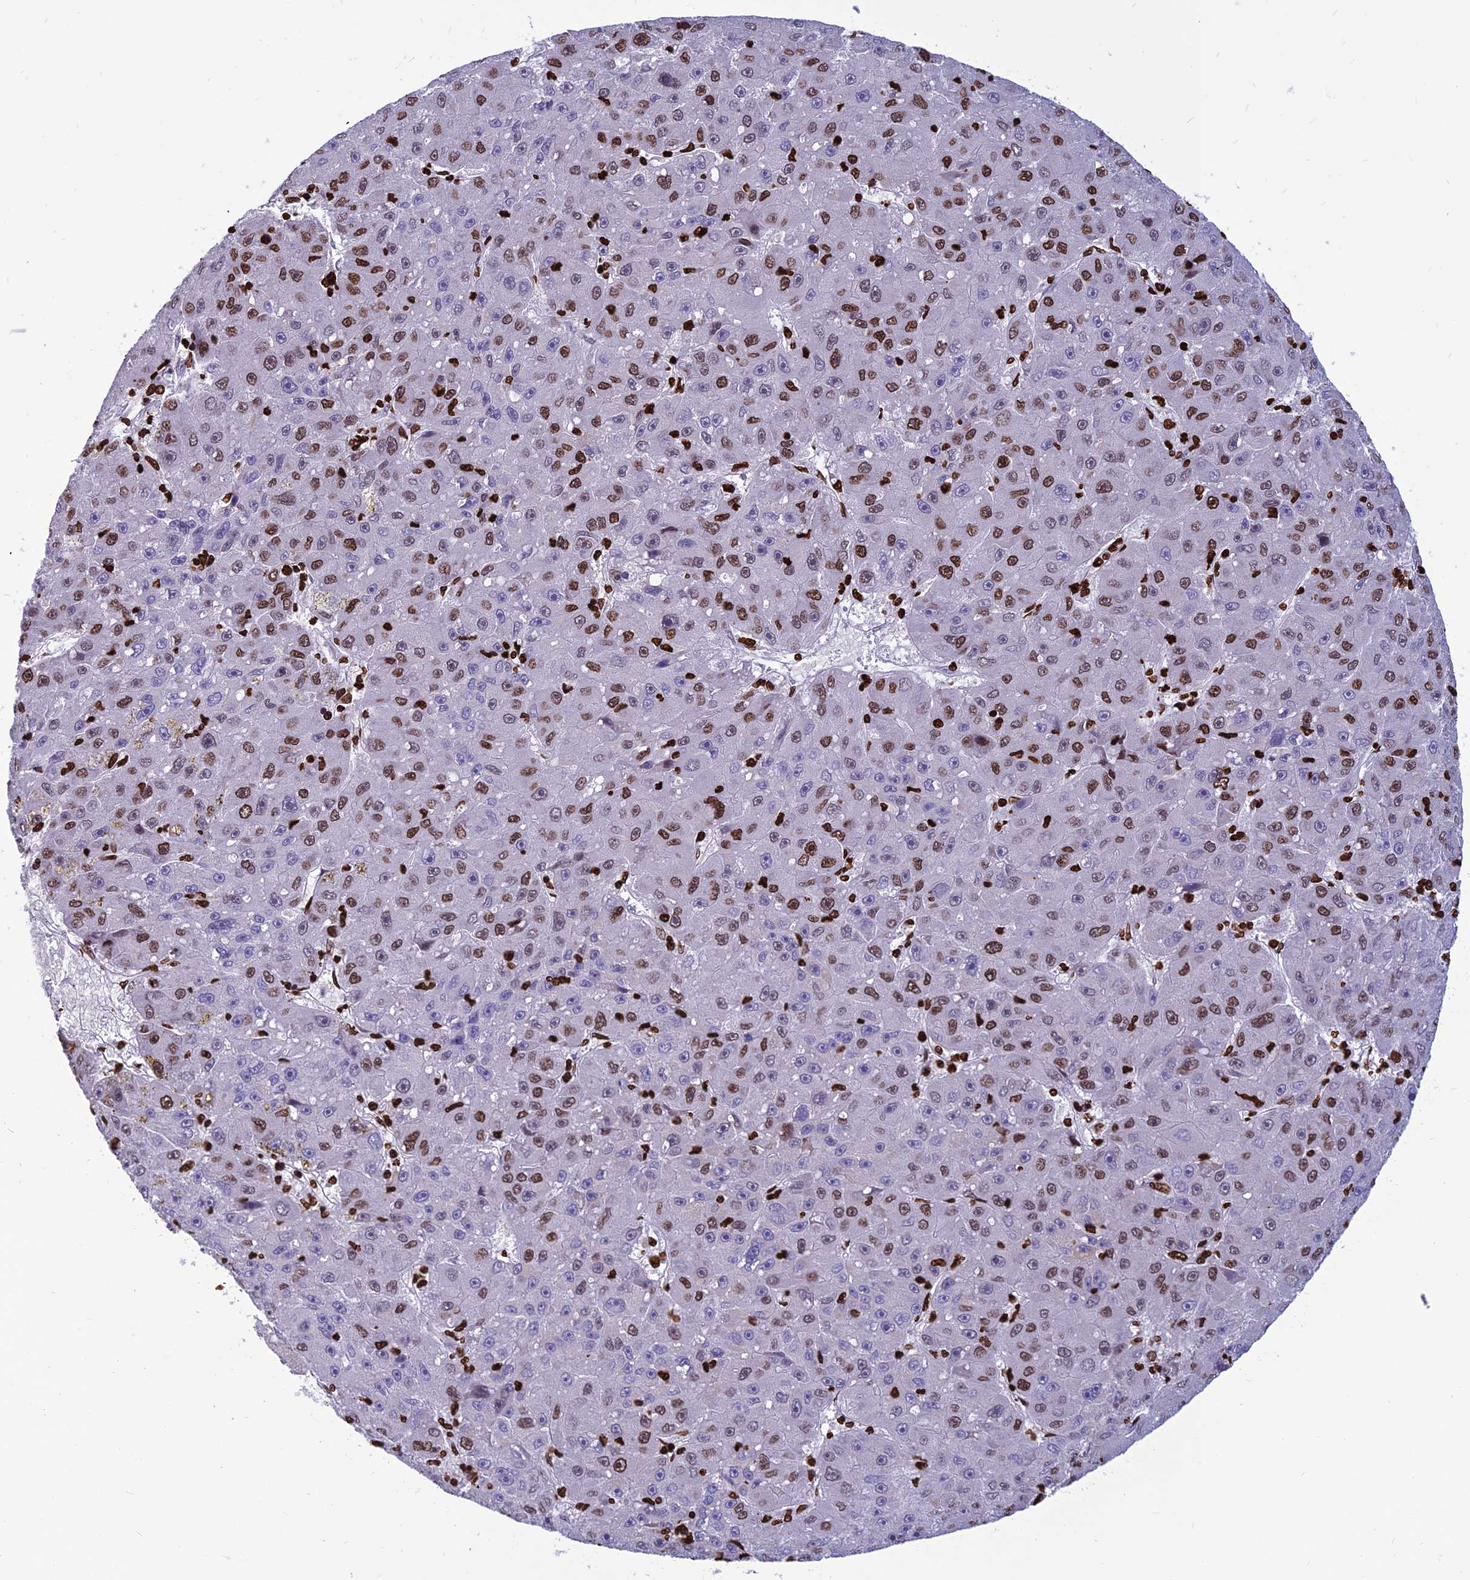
{"staining": {"intensity": "moderate", "quantity": ">75%", "location": "nuclear"}, "tissue": "liver cancer", "cell_type": "Tumor cells", "image_type": "cancer", "snomed": [{"axis": "morphology", "description": "Carcinoma, Hepatocellular, NOS"}, {"axis": "topography", "description": "Liver"}], "caption": "Tumor cells reveal moderate nuclear positivity in about >75% of cells in liver cancer. (DAB = brown stain, brightfield microscopy at high magnification).", "gene": "AKAP17A", "patient": {"sex": "male", "age": 67}}